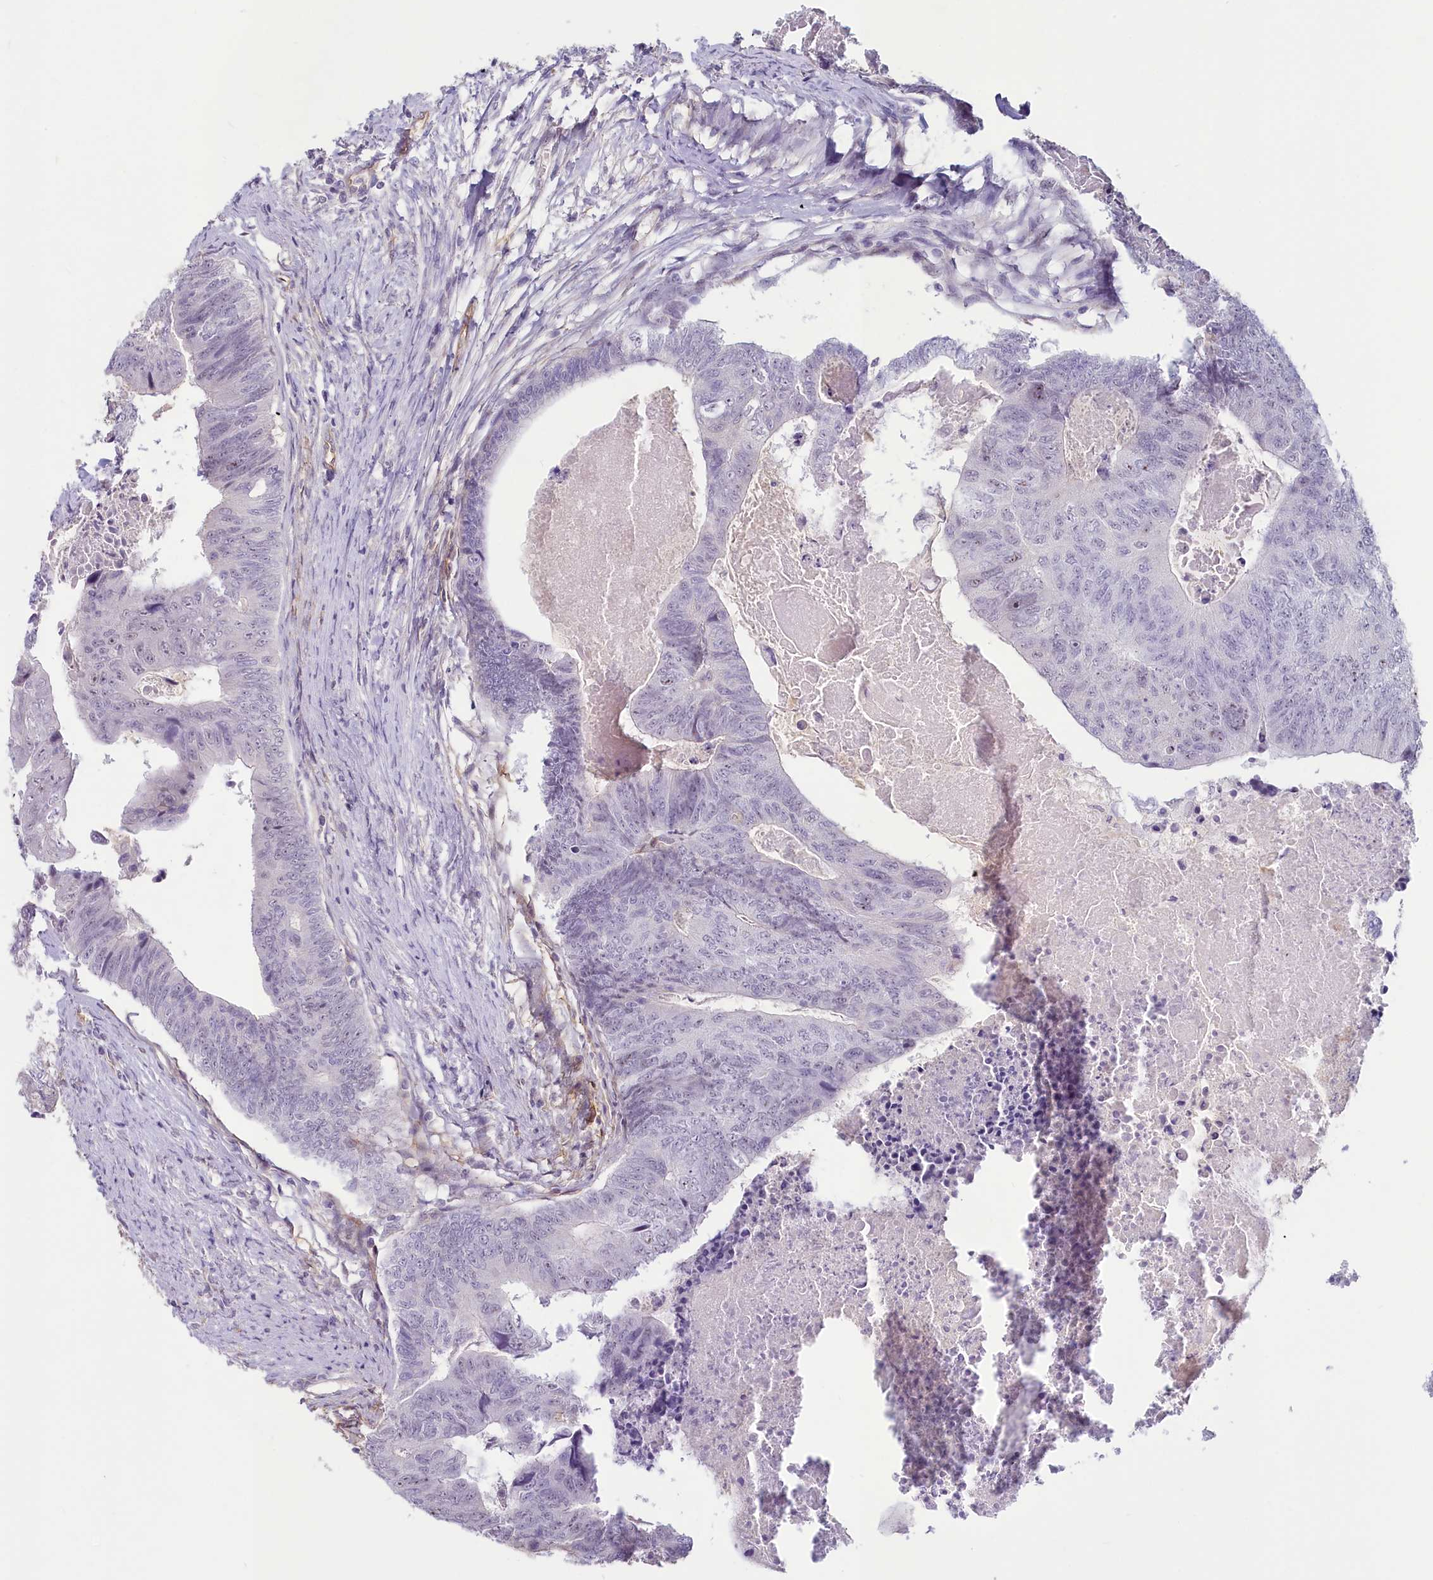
{"staining": {"intensity": "negative", "quantity": "none", "location": "none"}, "tissue": "colorectal cancer", "cell_type": "Tumor cells", "image_type": "cancer", "snomed": [{"axis": "morphology", "description": "Adenocarcinoma, NOS"}, {"axis": "topography", "description": "Colon"}], "caption": "DAB (3,3'-diaminobenzidine) immunohistochemical staining of colorectal cancer reveals no significant expression in tumor cells.", "gene": "PROCR", "patient": {"sex": "female", "age": 67}}